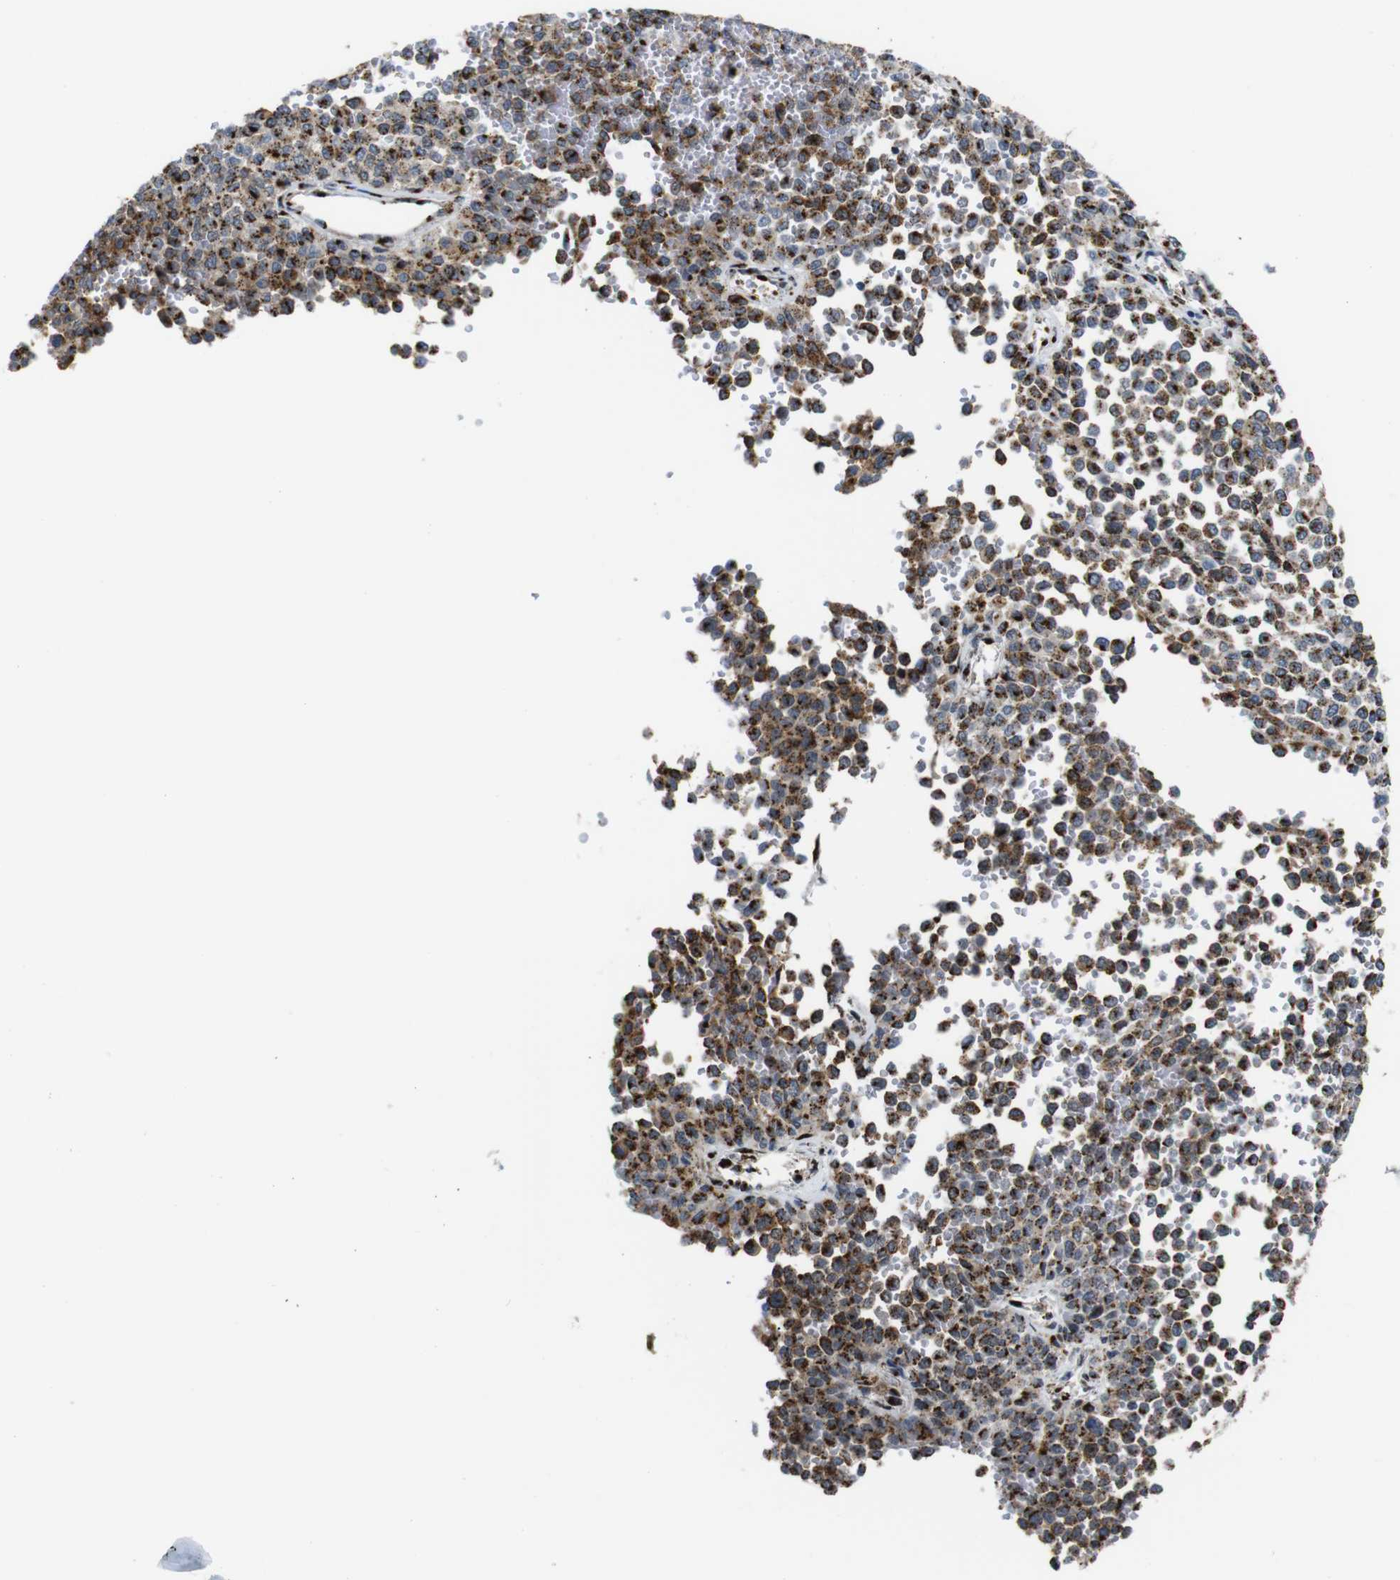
{"staining": {"intensity": "strong", "quantity": ">75%", "location": "cytoplasmic/membranous"}, "tissue": "melanoma", "cell_type": "Tumor cells", "image_type": "cancer", "snomed": [{"axis": "morphology", "description": "Malignant melanoma, Metastatic site"}, {"axis": "topography", "description": "Pancreas"}], "caption": "Immunohistochemical staining of malignant melanoma (metastatic site) reveals strong cytoplasmic/membranous protein expression in about >75% of tumor cells.", "gene": "TGOLN2", "patient": {"sex": "female", "age": 30}}